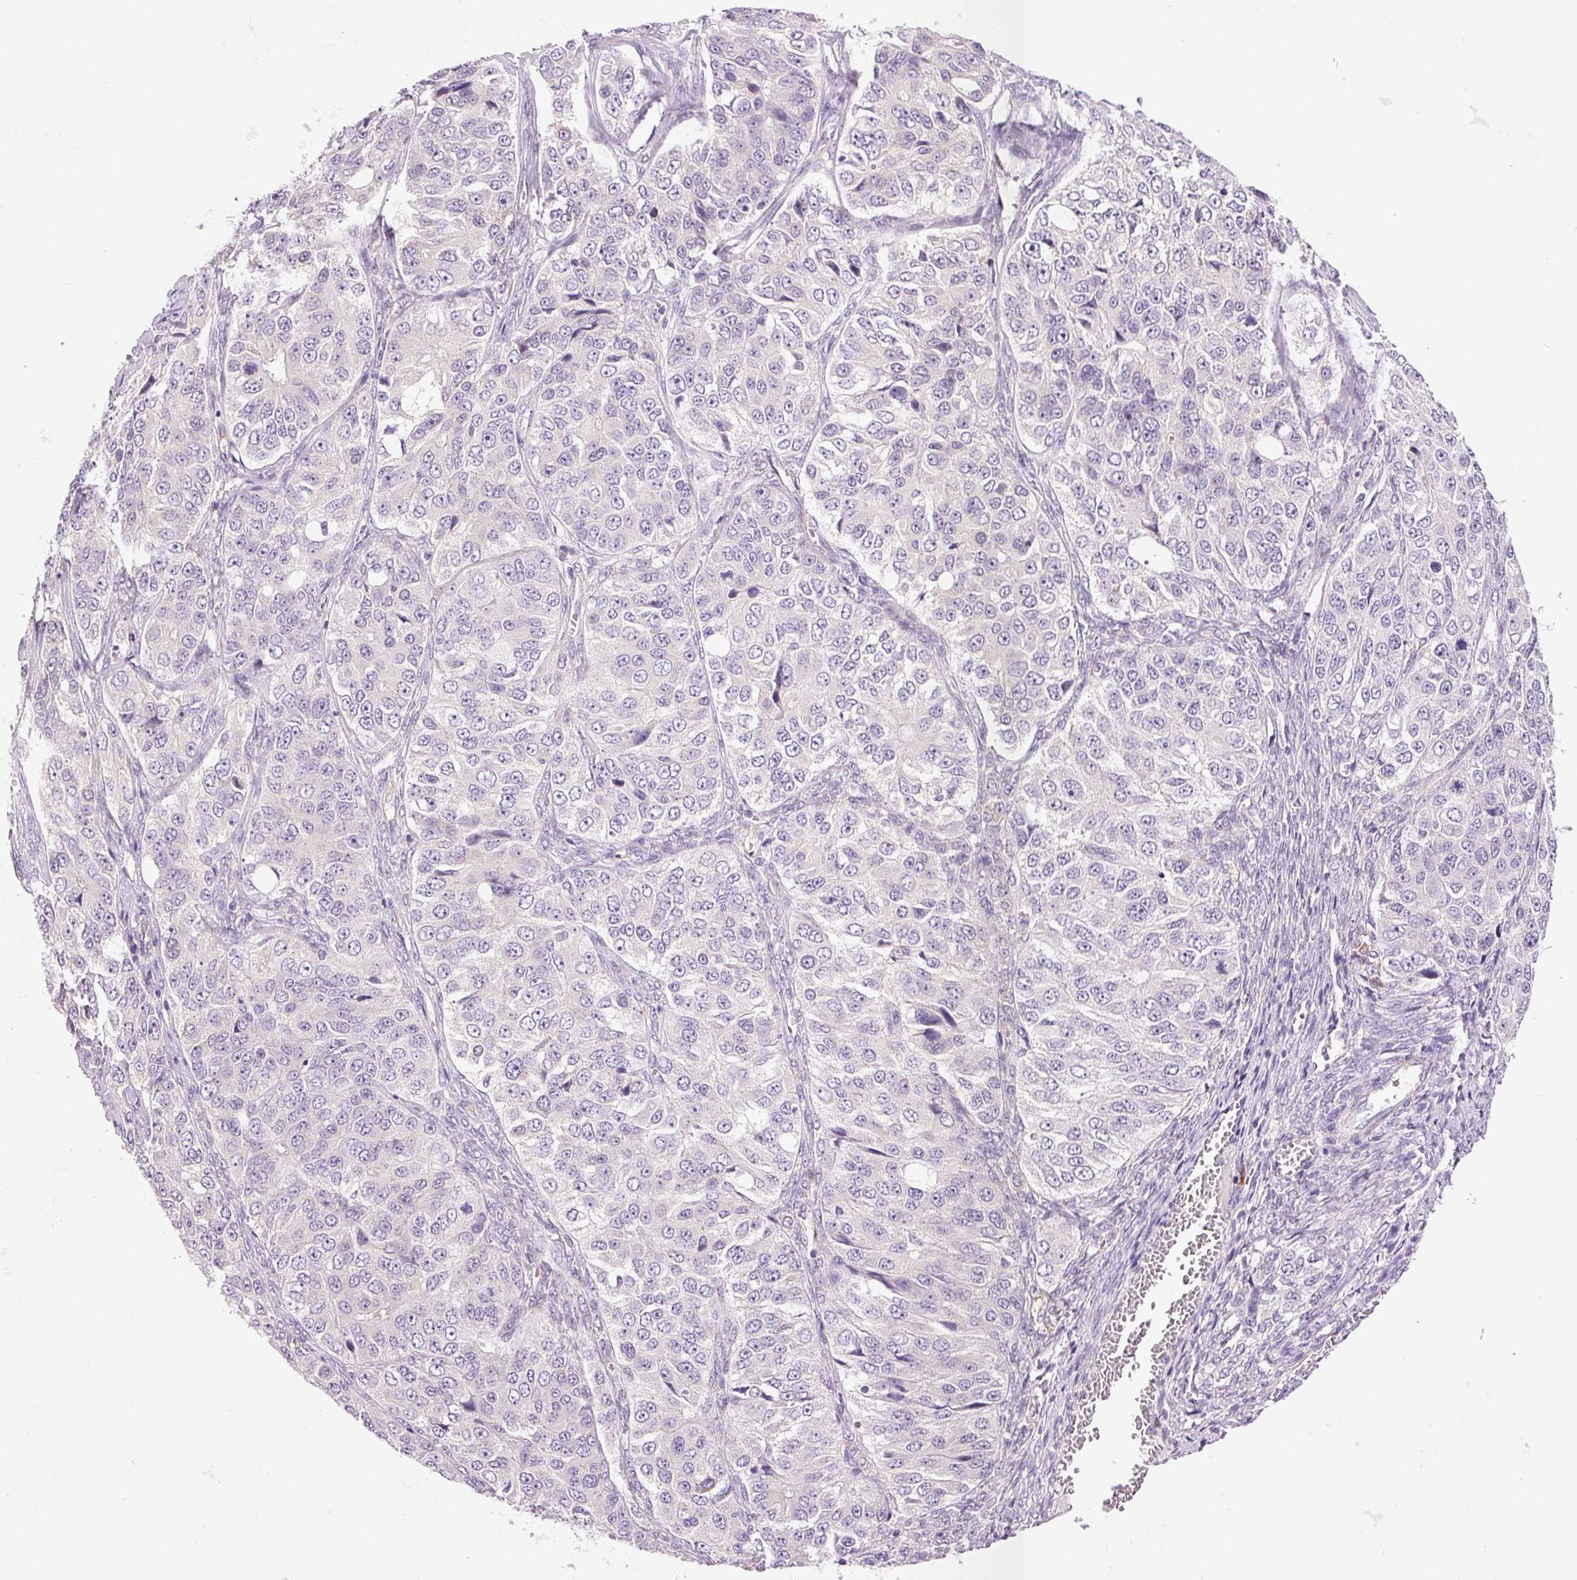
{"staining": {"intensity": "negative", "quantity": "none", "location": "none"}, "tissue": "ovarian cancer", "cell_type": "Tumor cells", "image_type": "cancer", "snomed": [{"axis": "morphology", "description": "Carcinoma, endometroid"}, {"axis": "topography", "description": "Ovary"}], "caption": "This is an immunohistochemistry histopathology image of human endometroid carcinoma (ovarian). There is no positivity in tumor cells.", "gene": "PNPLA5", "patient": {"sex": "female", "age": 51}}